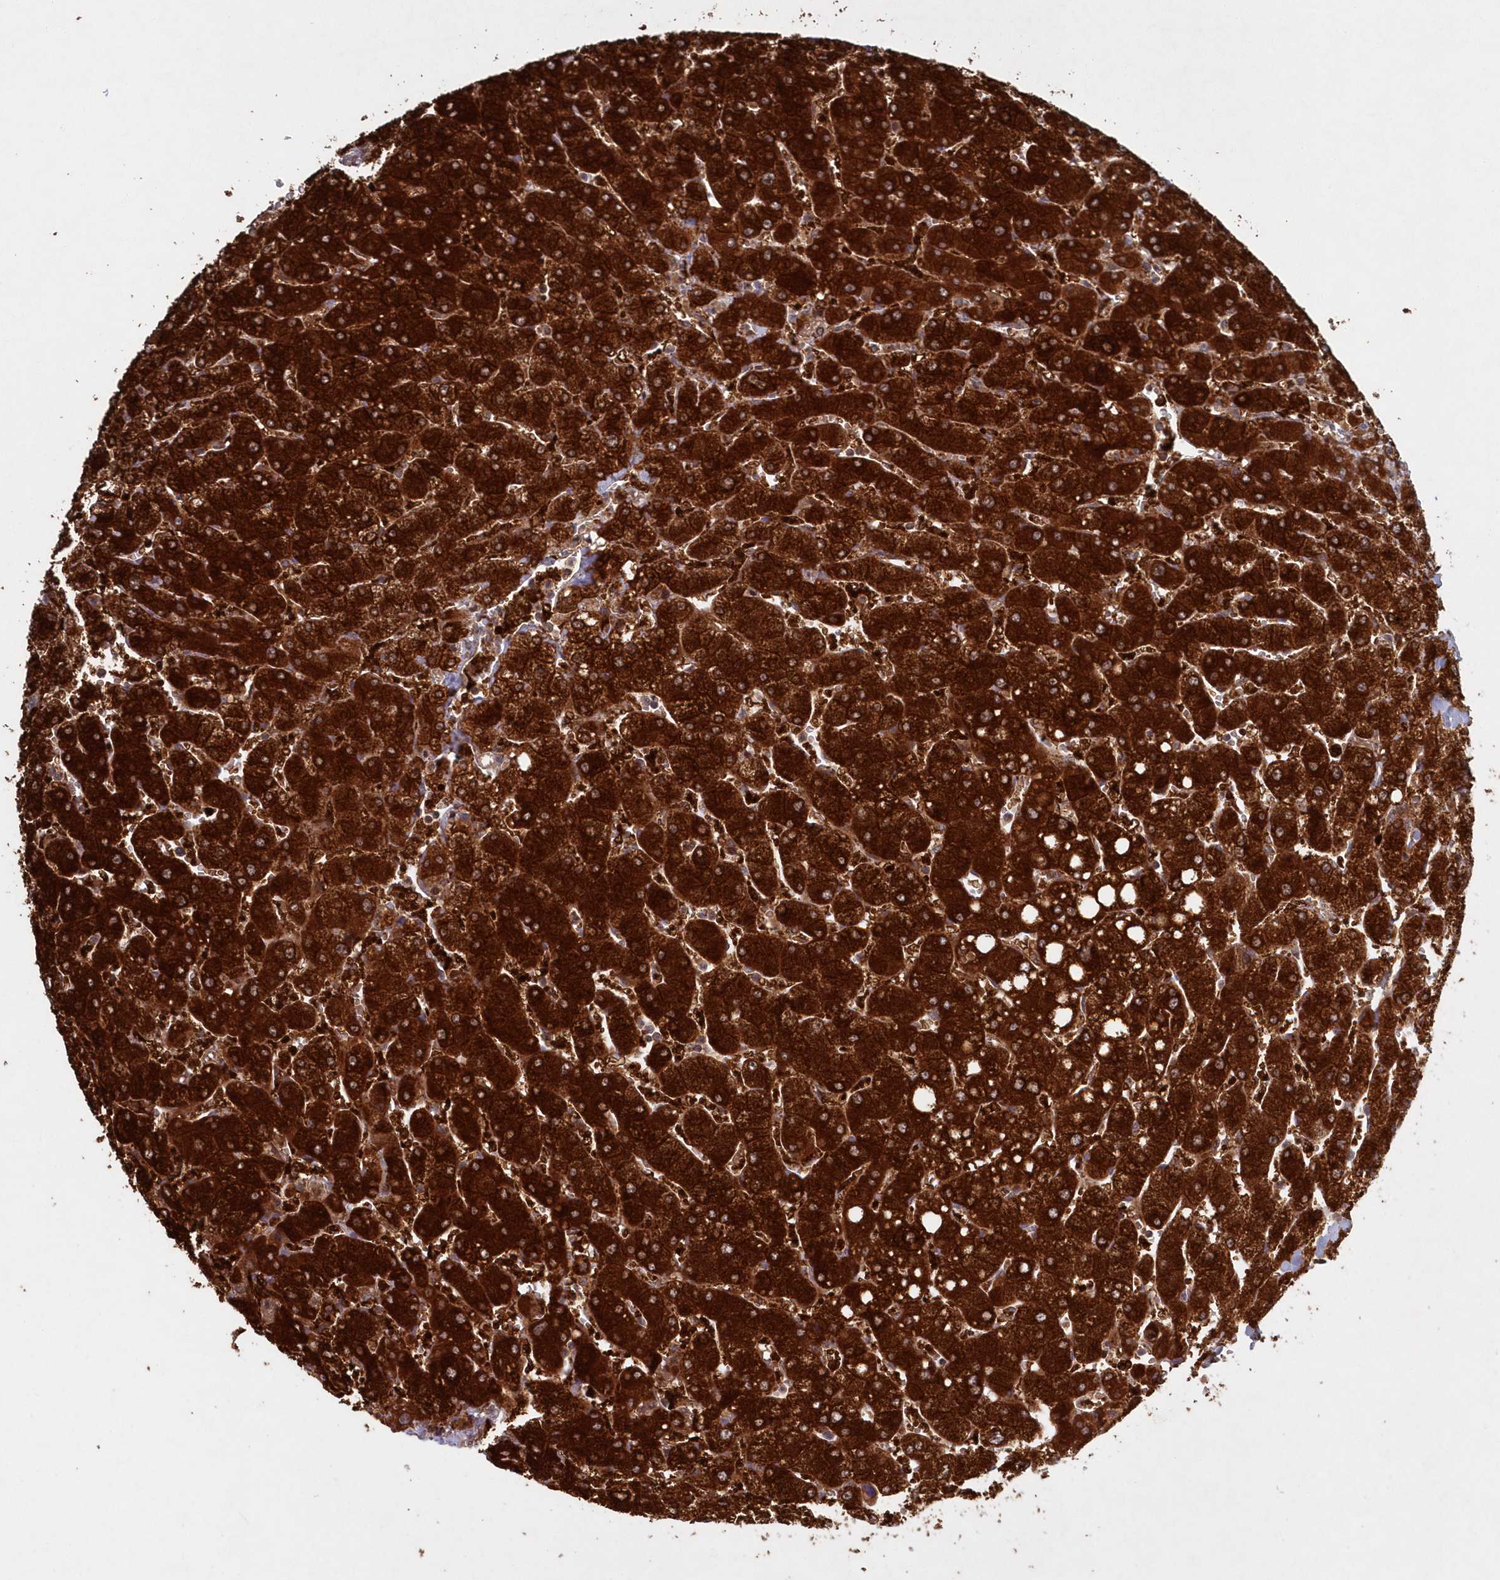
{"staining": {"intensity": "moderate", "quantity": ">75%", "location": "cytoplasmic/membranous"}, "tissue": "liver", "cell_type": "Cholangiocytes", "image_type": "normal", "snomed": [{"axis": "morphology", "description": "Normal tissue, NOS"}, {"axis": "topography", "description": "Liver"}], "caption": "High-power microscopy captured an immunohistochemistry (IHC) image of unremarkable liver, revealing moderate cytoplasmic/membranous expression in about >75% of cholangiocytes.", "gene": "ASNSD1", "patient": {"sex": "male", "age": 55}}